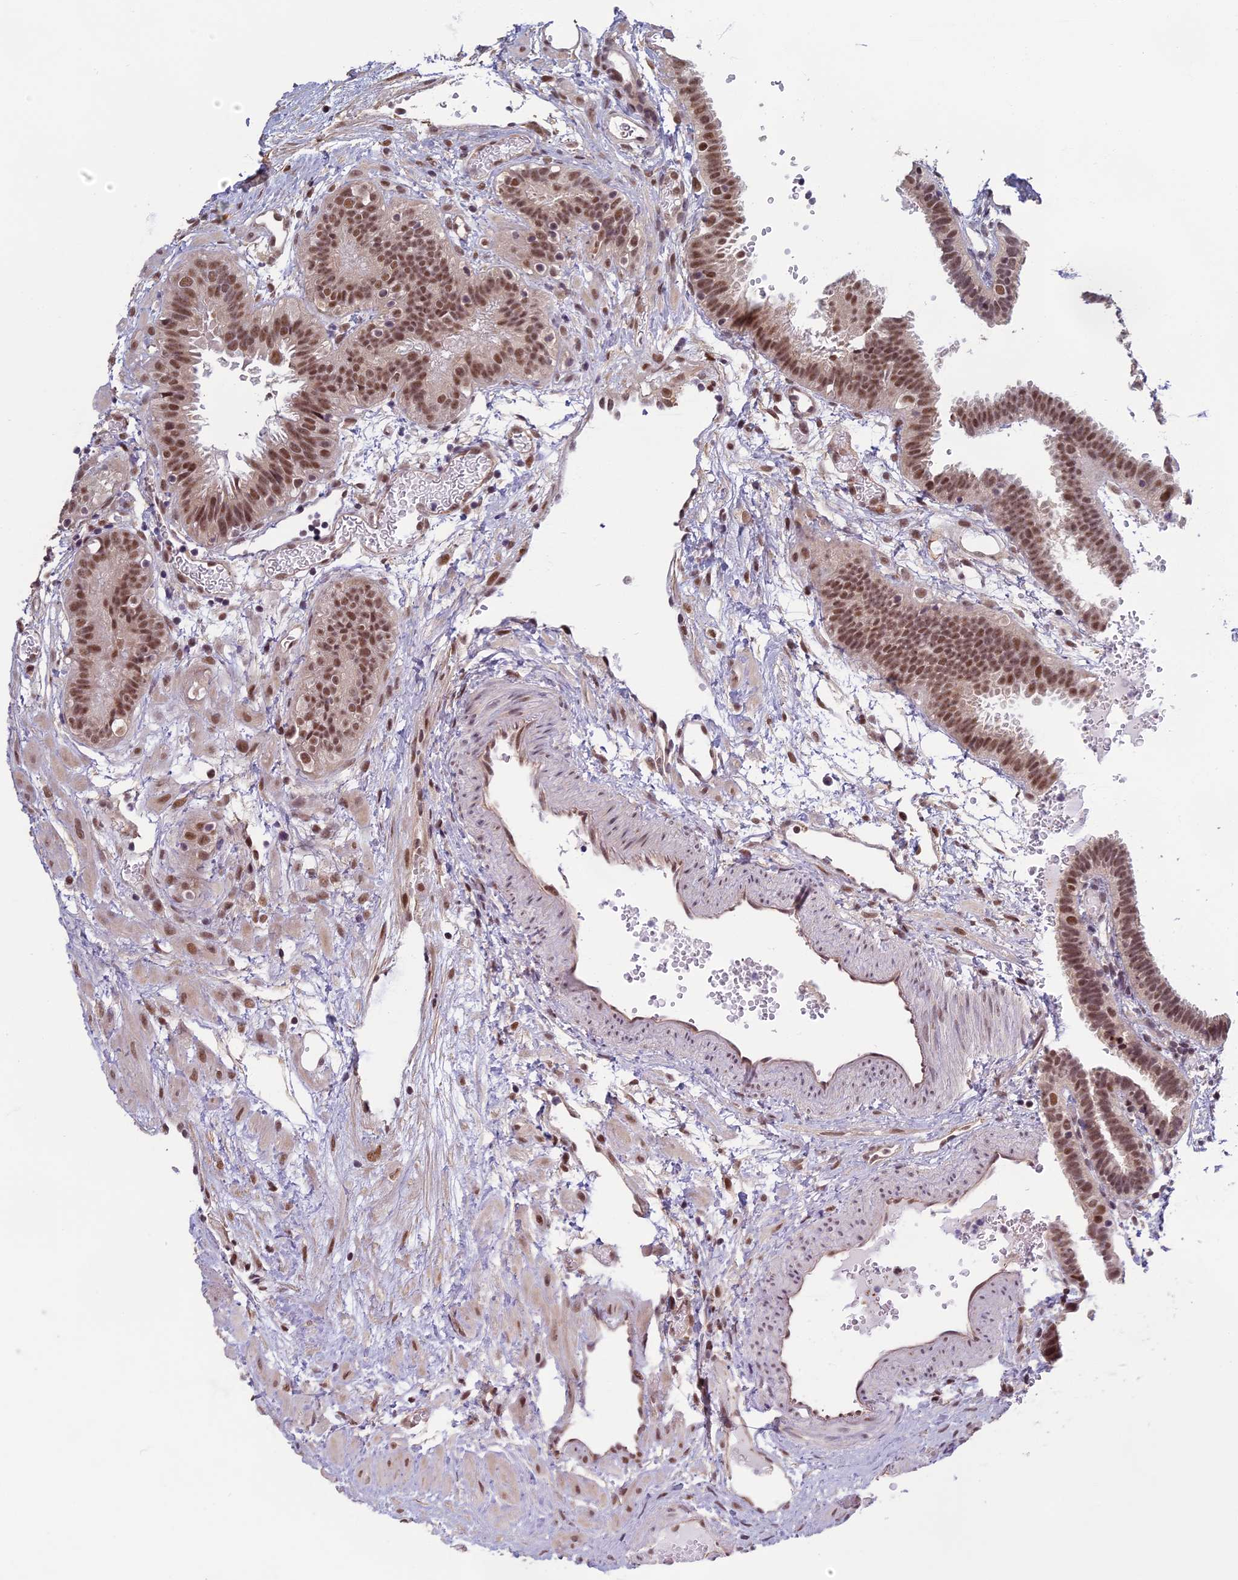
{"staining": {"intensity": "moderate", "quantity": ">75%", "location": "nuclear"}, "tissue": "fallopian tube", "cell_type": "Glandular cells", "image_type": "normal", "snomed": [{"axis": "morphology", "description": "Normal tissue, NOS"}, {"axis": "topography", "description": "Fallopian tube"}], "caption": "Immunohistochemical staining of normal fallopian tube reveals moderate nuclear protein expression in about >75% of glandular cells.", "gene": "MORF4L1", "patient": {"sex": "female", "age": 37}}